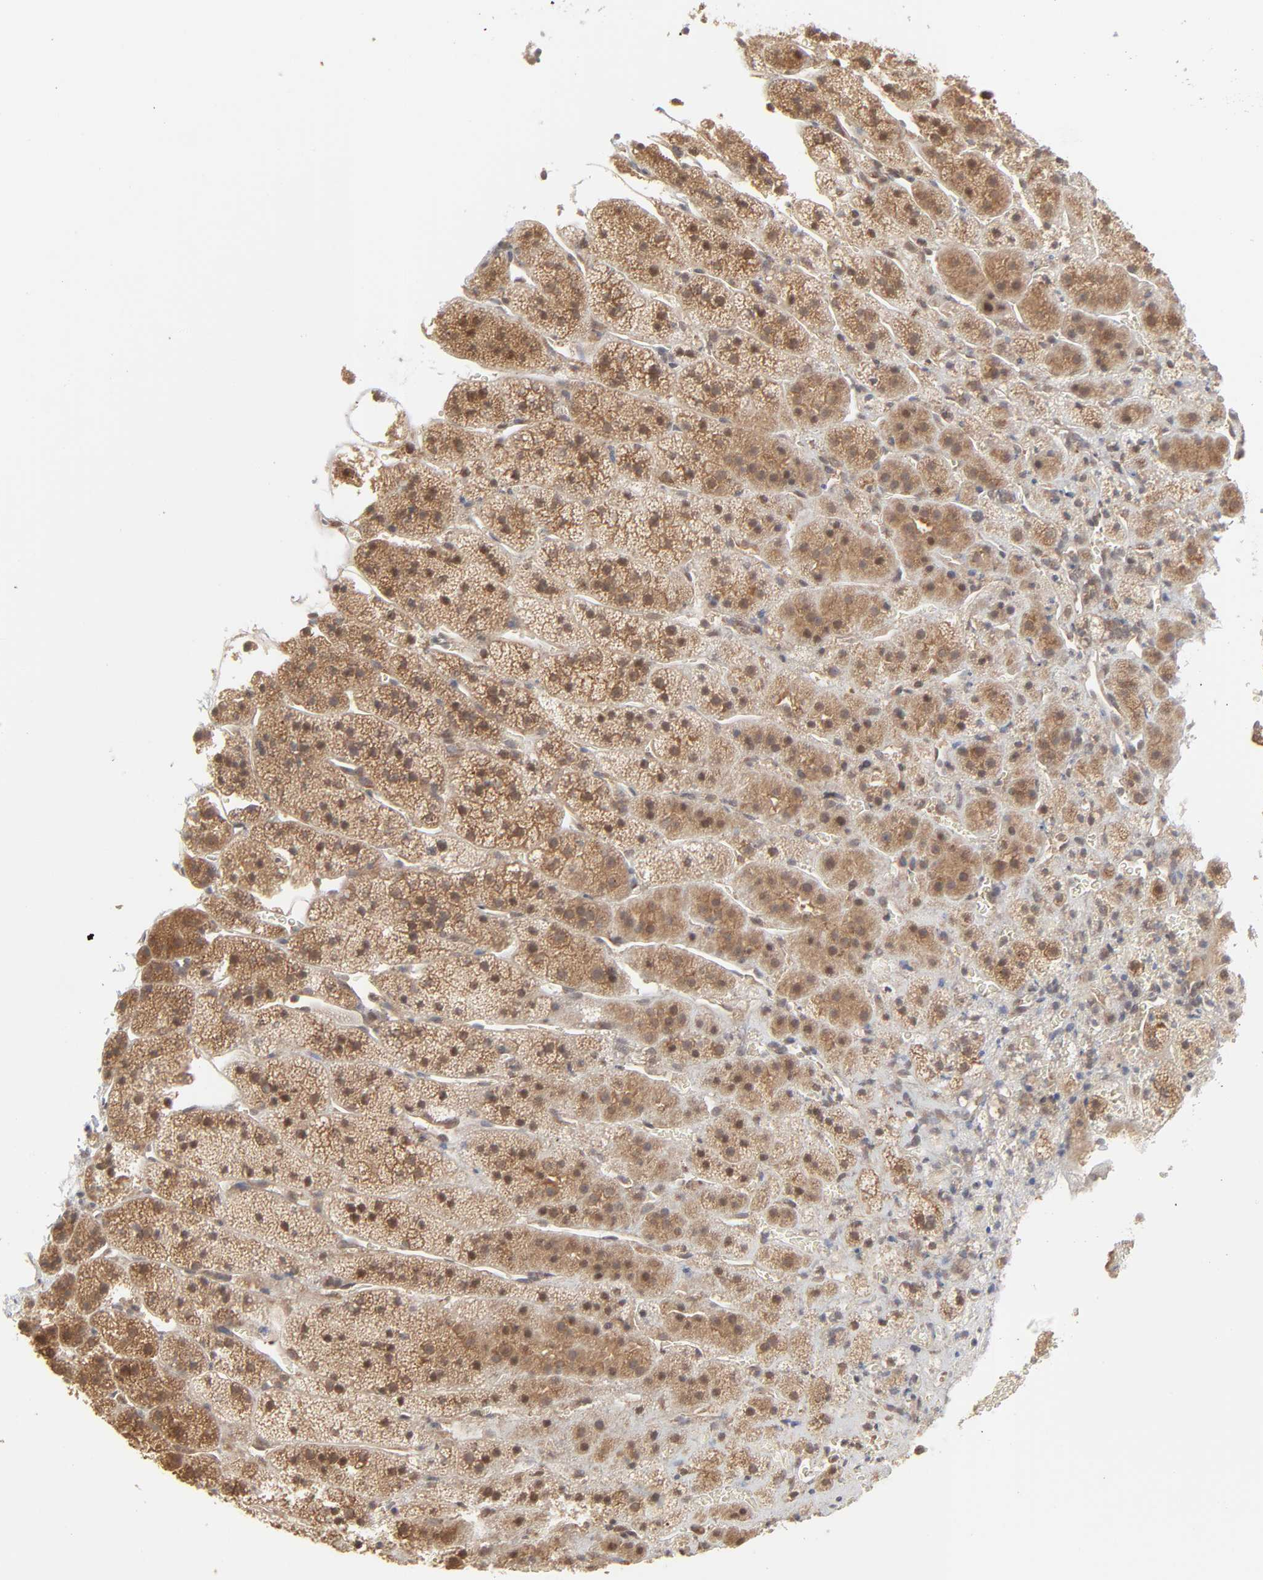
{"staining": {"intensity": "moderate", "quantity": ">75%", "location": "cytoplasmic/membranous,nuclear"}, "tissue": "adrenal gland", "cell_type": "Glandular cells", "image_type": "normal", "snomed": [{"axis": "morphology", "description": "Normal tissue, NOS"}, {"axis": "topography", "description": "Adrenal gland"}], "caption": "Approximately >75% of glandular cells in unremarkable human adrenal gland display moderate cytoplasmic/membranous,nuclear protein expression as visualized by brown immunohistochemical staining.", "gene": "SCFD1", "patient": {"sex": "female", "age": 44}}